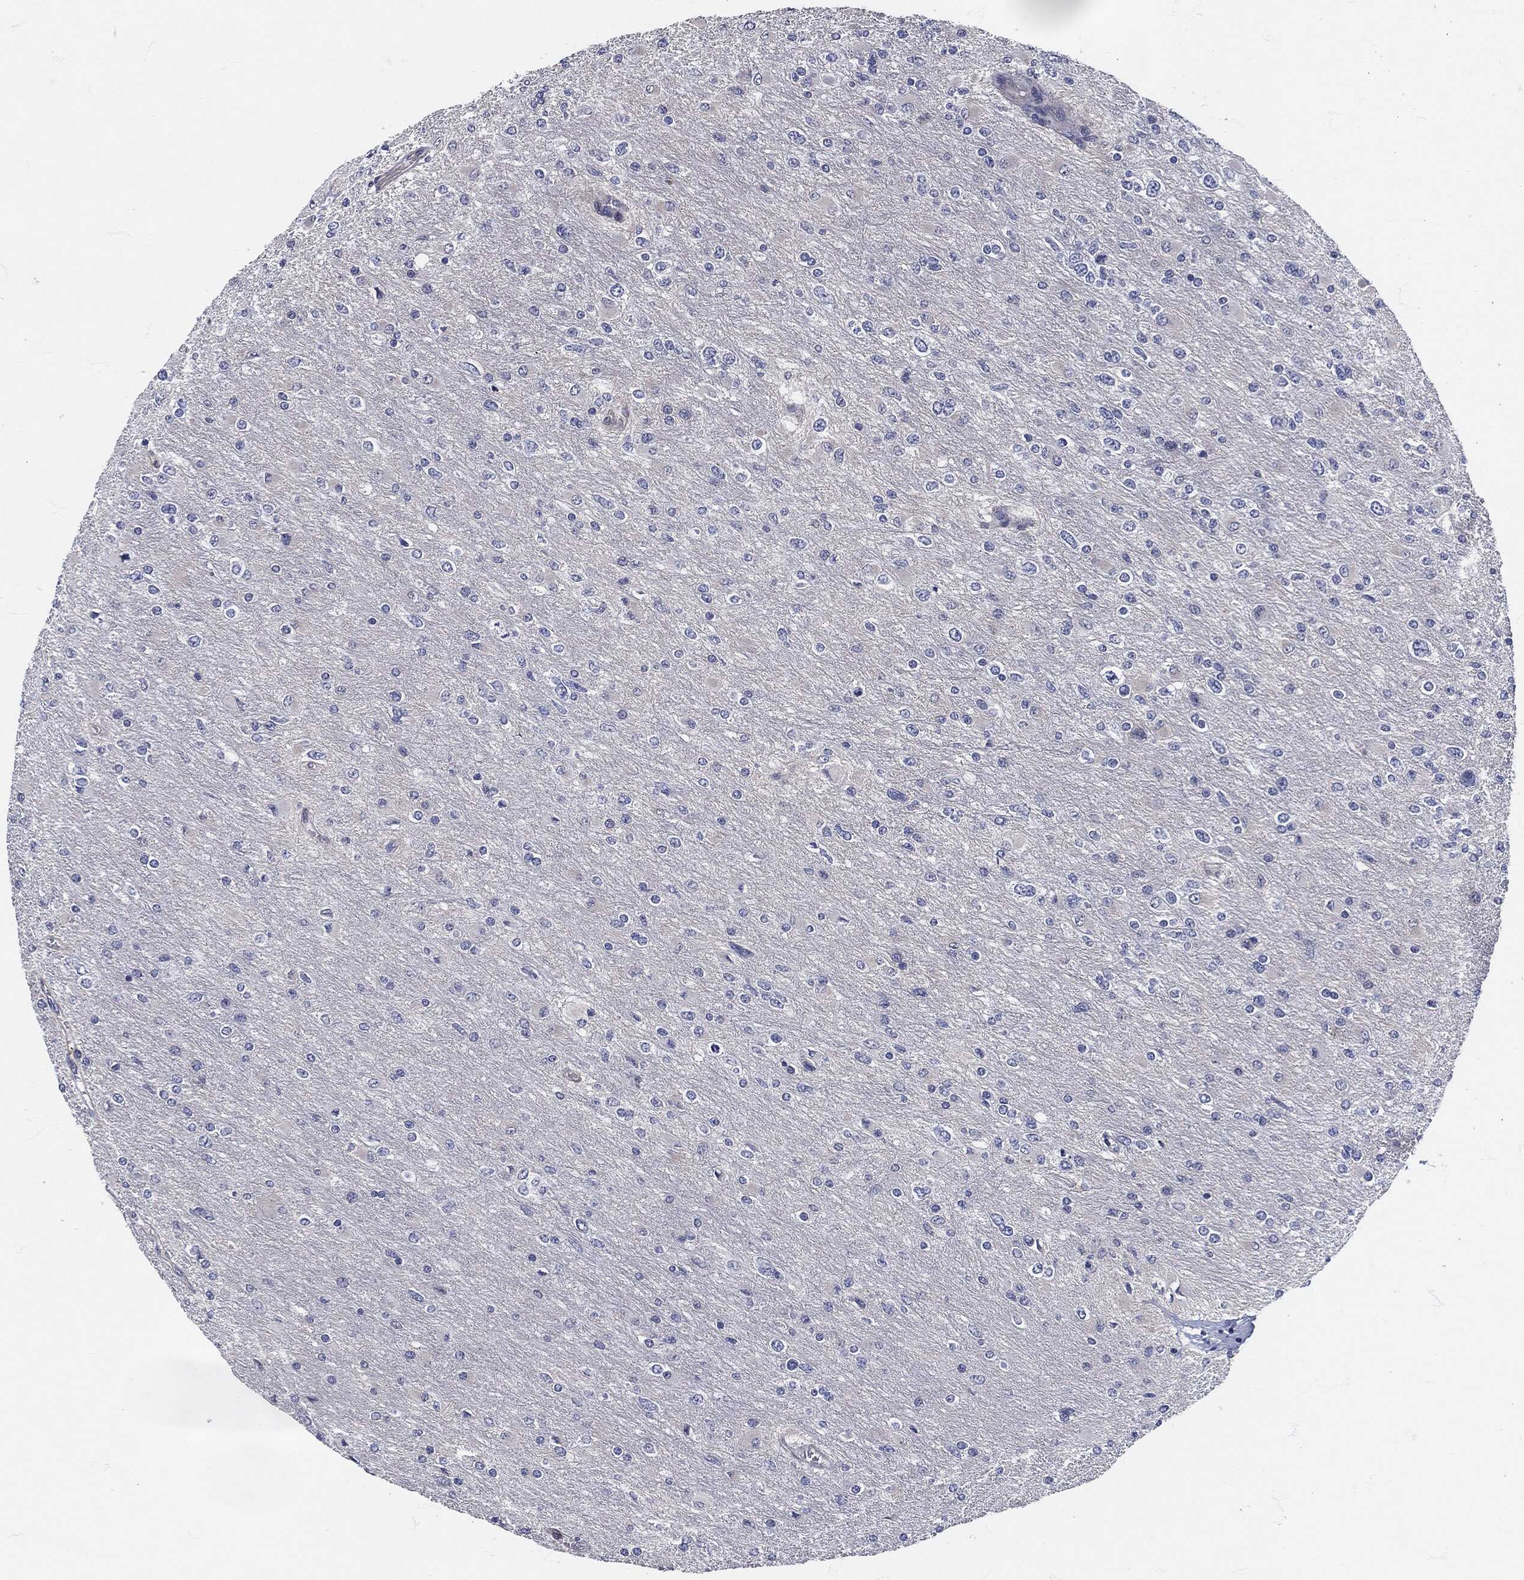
{"staining": {"intensity": "negative", "quantity": "none", "location": "none"}, "tissue": "glioma", "cell_type": "Tumor cells", "image_type": "cancer", "snomed": [{"axis": "morphology", "description": "Glioma, malignant, High grade"}, {"axis": "topography", "description": "Cerebral cortex"}], "caption": "Immunohistochemistry micrograph of human malignant glioma (high-grade) stained for a protein (brown), which reveals no expression in tumor cells. Brightfield microscopy of IHC stained with DAB (brown) and hematoxylin (blue), captured at high magnification.", "gene": "MPO", "patient": {"sex": "female", "age": 36}}